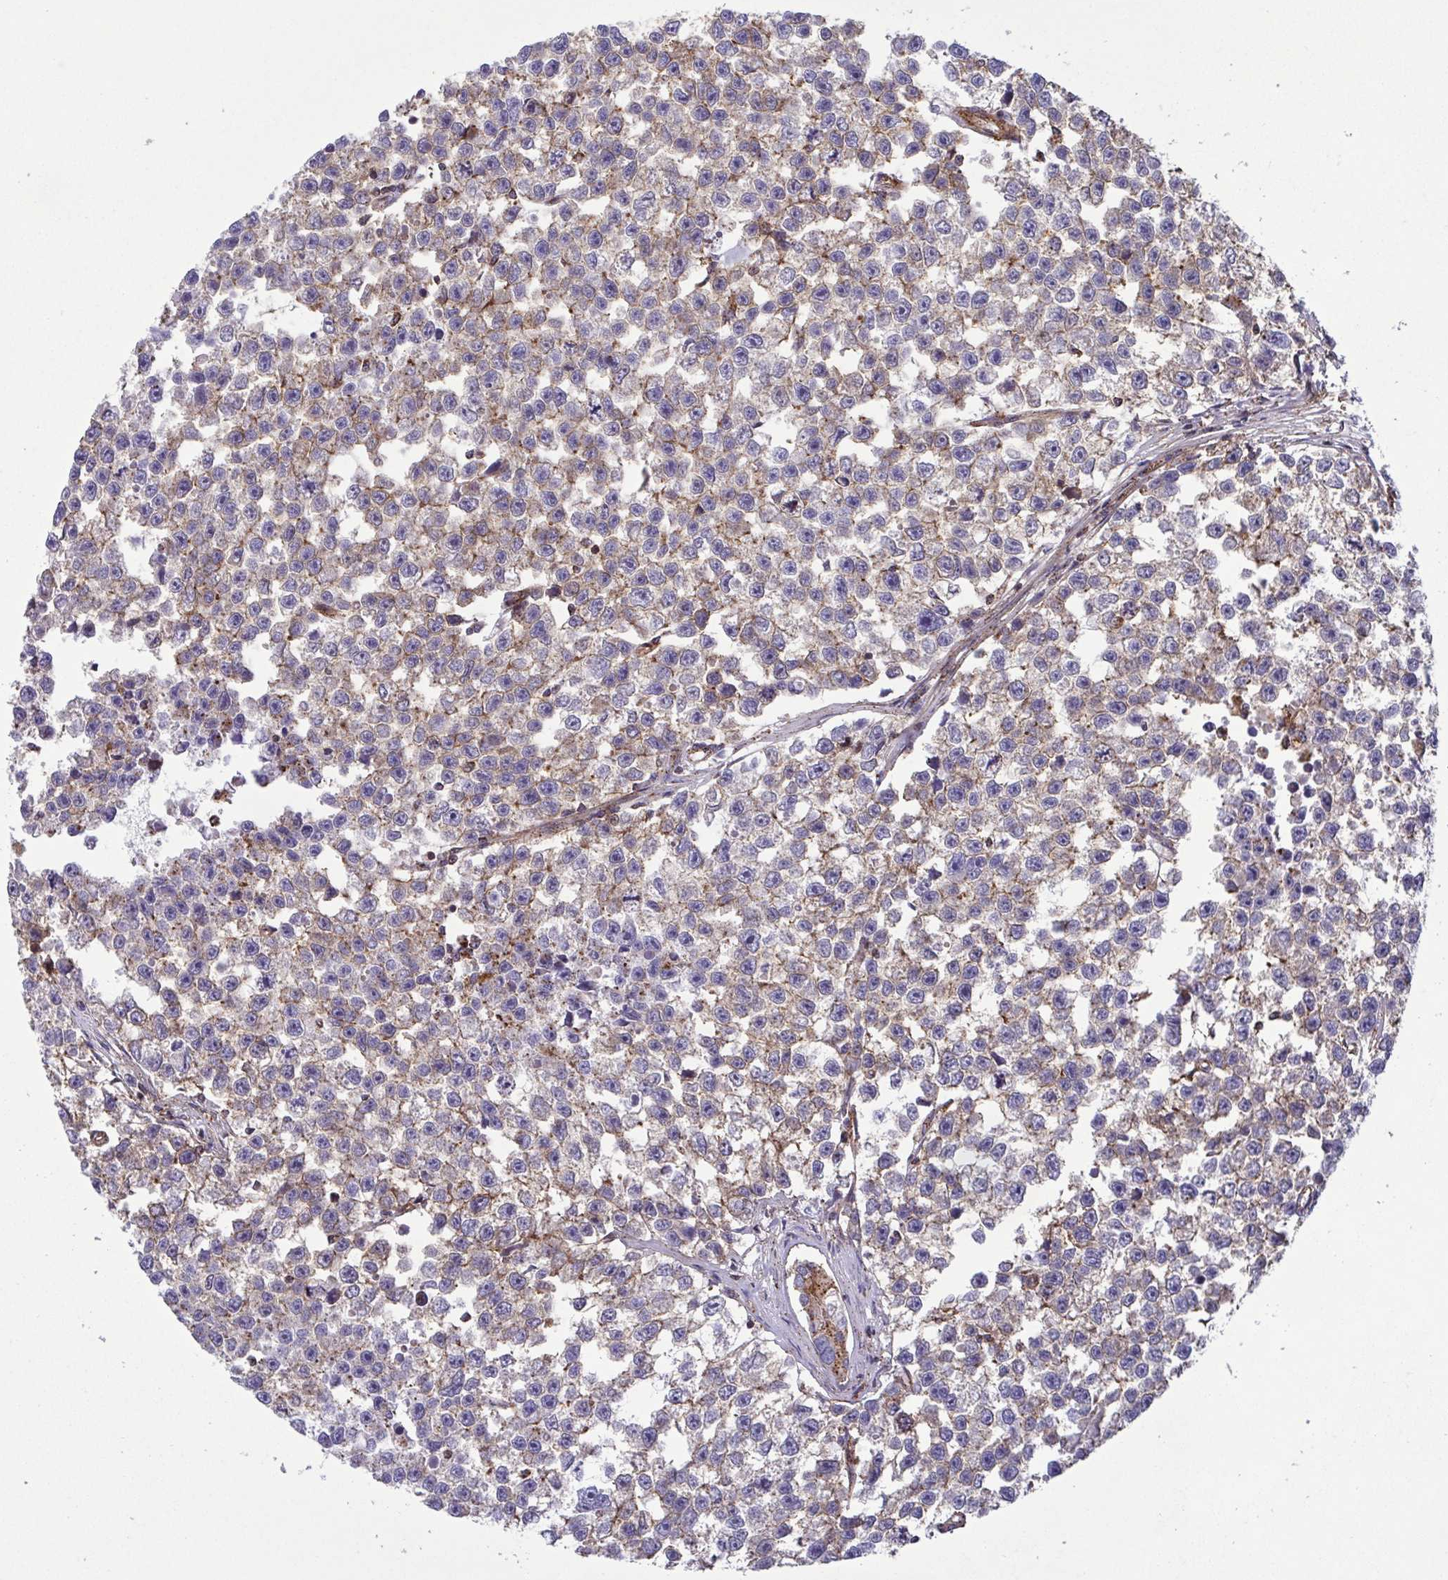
{"staining": {"intensity": "weak", "quantity": "25%-75%", "location": "cytoplasmic/membranous"}, "tissue": "testis cancer", "cell_type": "Tumor cells", "image_type": "cancer", "snomed": [{"axis": "morphology", "description": "Seminoma, NOS"}, {"axis": "topography", "description": "Testis"}], "caption": "Testis seminoma was stained to show a protein in brown. There is low levels of weak cytoplasmic/membranous positivity in about 25%-75% of tumor cells.", "gene": "CHMP1B", "patient": {"sex": "male", "age": 26}}